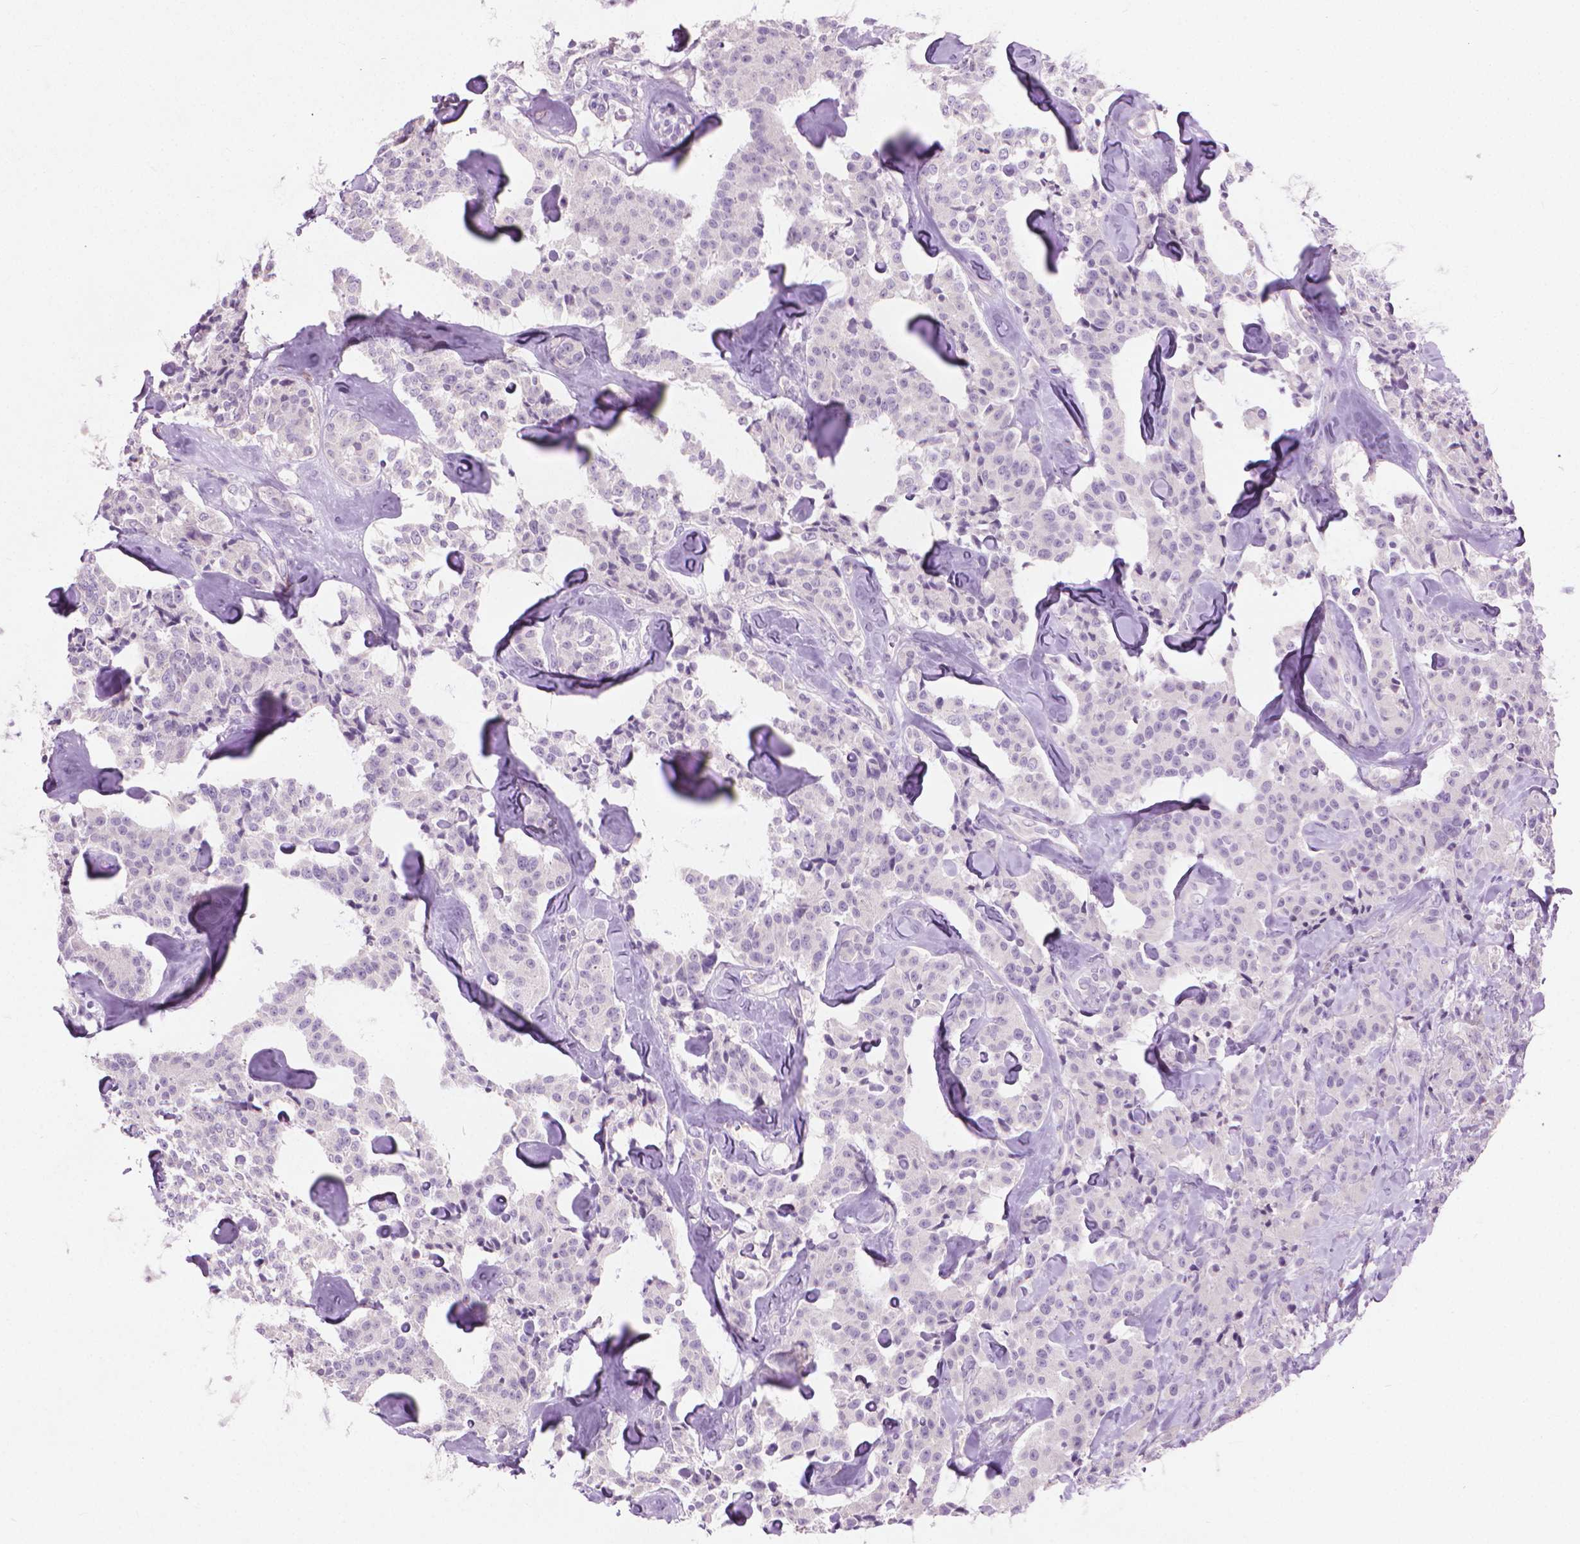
{"staining": {"intensity": "negative", "quantity": "none", "location": "none"}, "tissue": "carcinoid", "cell_type": "Tumor cells", "image_type": "cancer", "snomed": [{"axis": "morphology", "description": "Carcinoid, malignant, NOS"}, {"axis": "topography", "description": "Pancreas"}], "caption": "The photomicrograph demonstrates no staining of tumor cells in carcinoid (malignant).", "gene": "KRT73", "patient": {"sex": "male", "age": 41}}